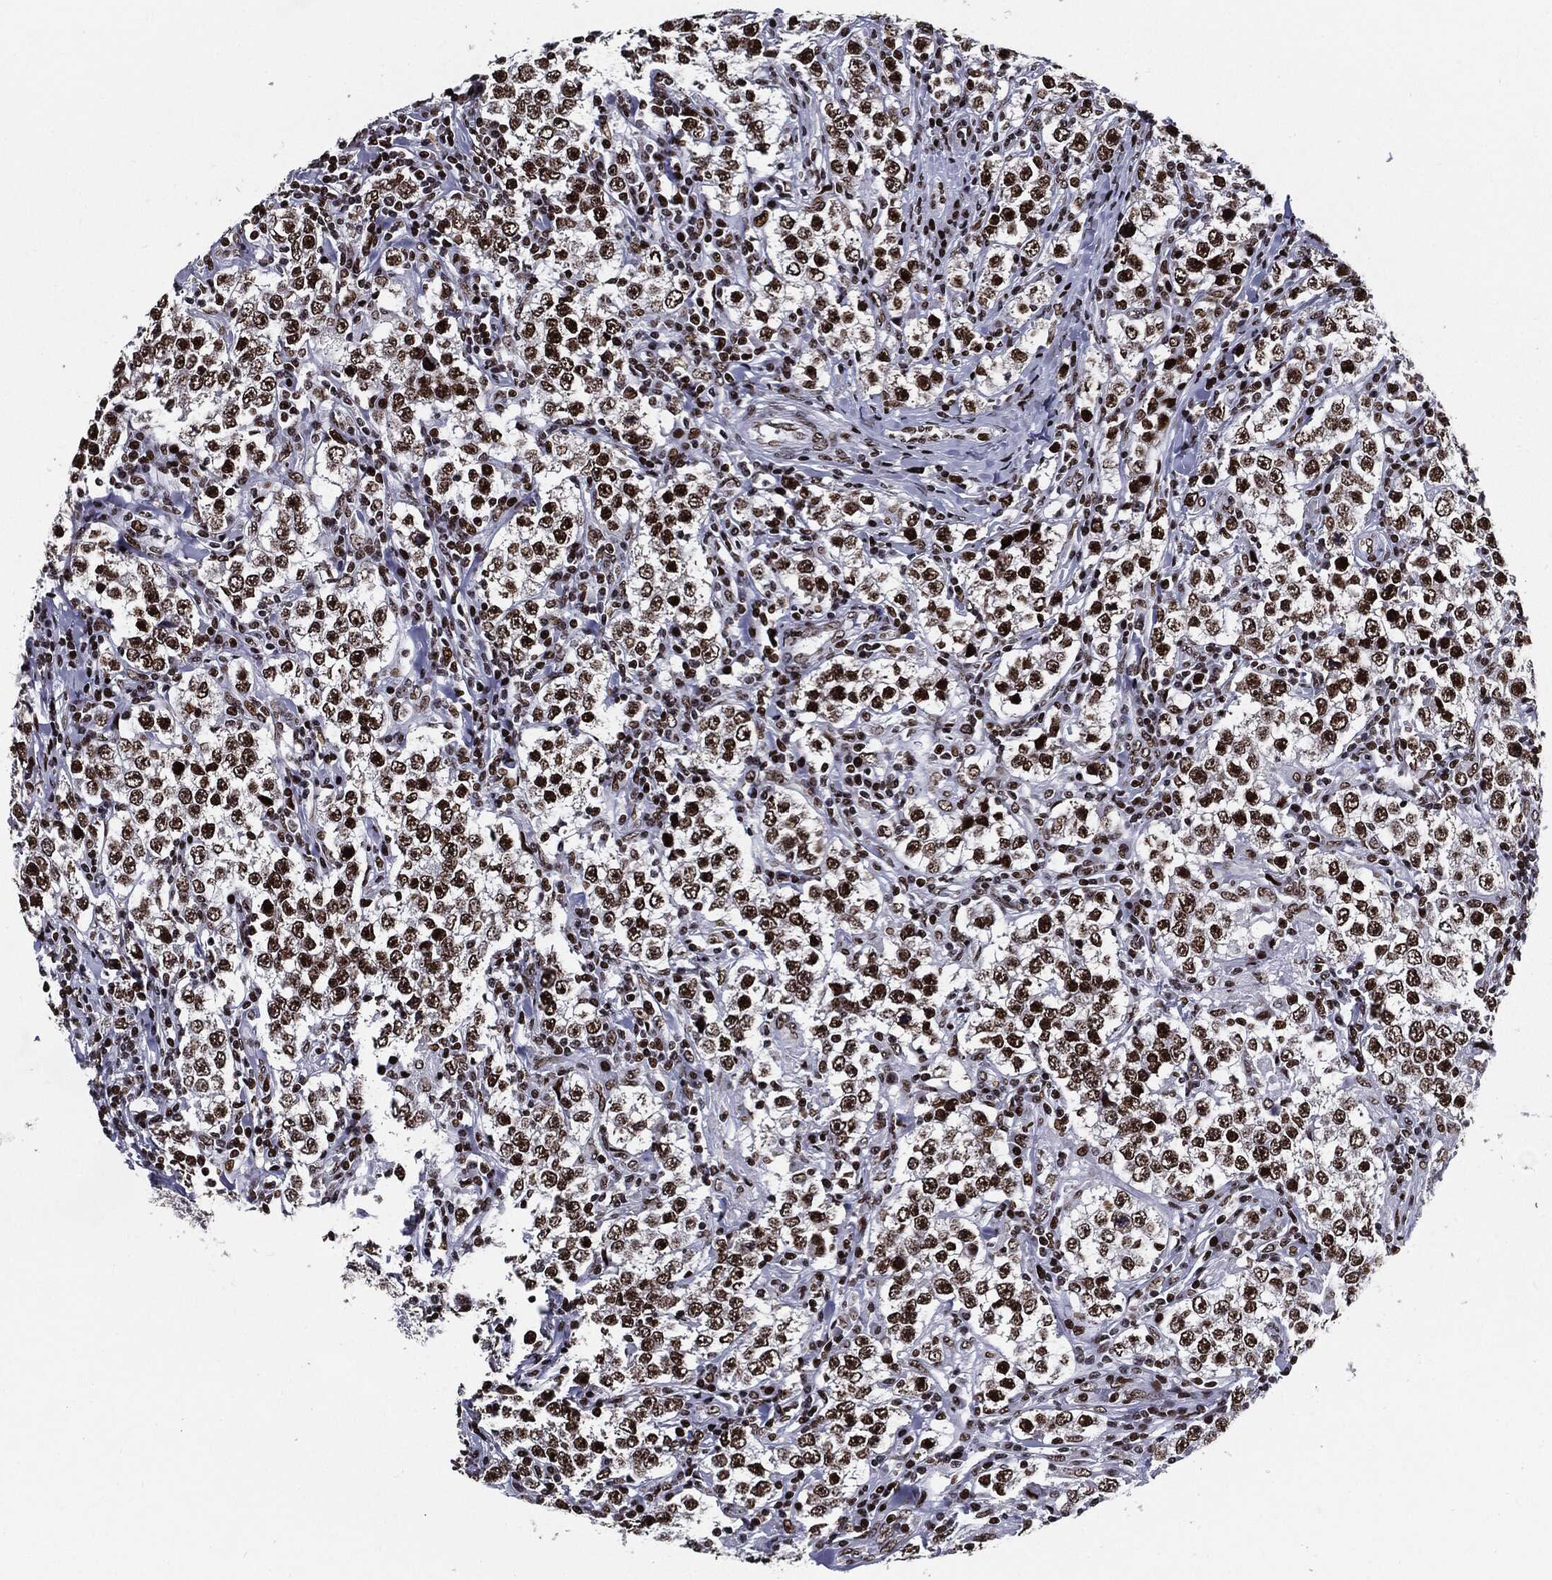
{"staining": {"intensity": "strong", "quantity": ">75%", "location": "nuclear"}, "tissue": "testis cancer", "cell_type": "Tumor cells", "image_type": "cancer", "snomed": [{"axis": "morphology", "description": "Seminoma, NOS"}, {"axis": "morphology", "description": "Carcinoma, Embryonal, NOS"}, {"axis": "topography", "description": "Testis"}], "caption": "Strong nuclear protein staining is present in approximately >75% of tumor cells in seminoma (testis).", "gene": "ZFP91", "patient": {"sex": "male", "age": 41}}